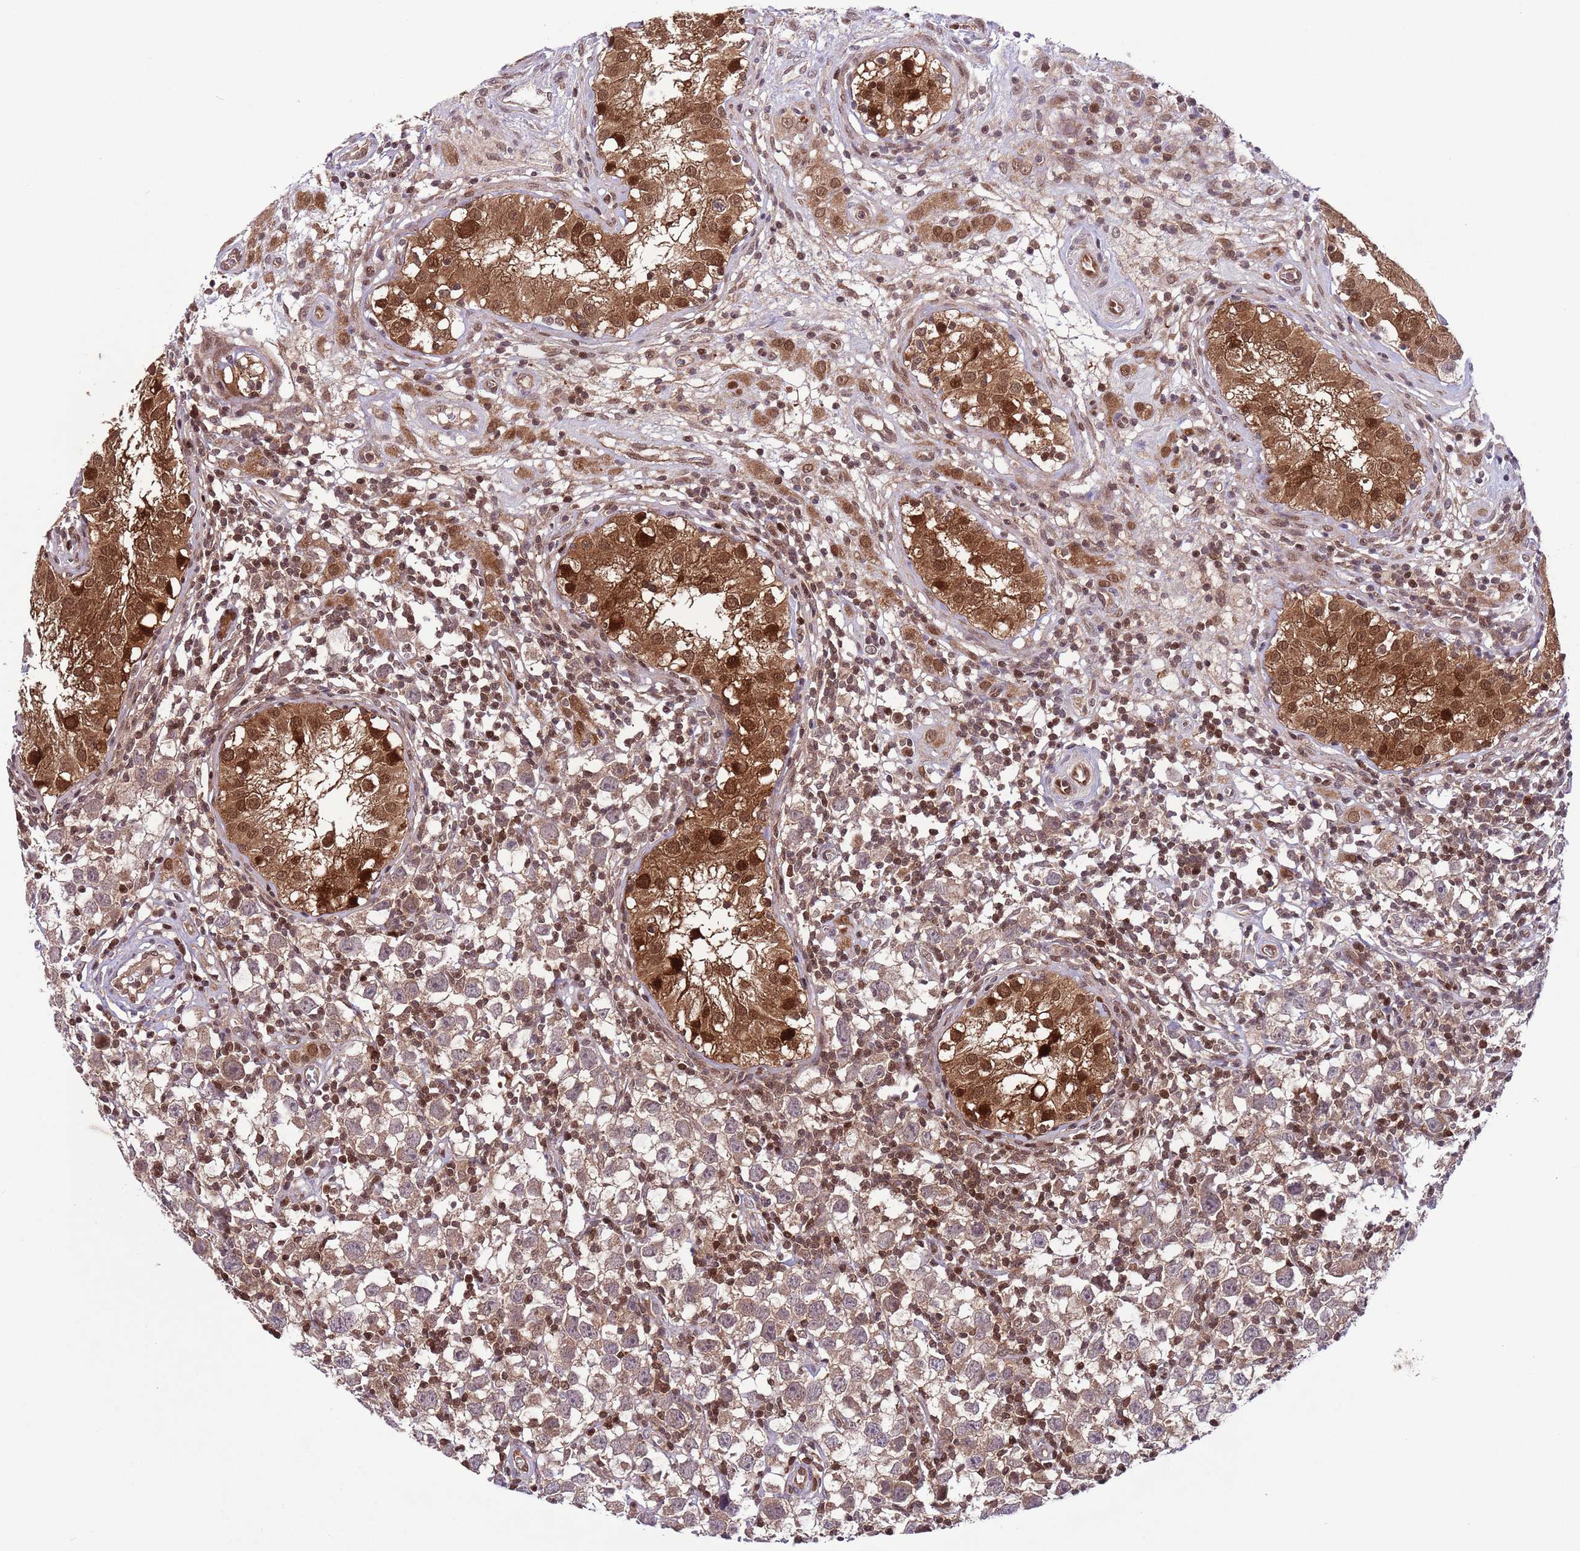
{"staining": {"intensity": "moderate", "quantity": ">75%", "location": "cytoplasmic/membranous"}, "tissue": "testis cancer", "cell_type": "Tumor cells", "image_type": "cancer", "snomed": [{"axis": "morphology", "description": "Seminoma, NOS"}, {"axis": "morphology", "description": "Carcinoma, Embryonal, NOS"}, {"axis": "topography", "description": "Testis"}], "caption": "The immunohistochemical stain shows moderate cytoplasmic/membranous positivity in tumor cells of embryonal carcinoma (testis) tissue.", "gene": "HDHD2", "patient": {"sex": "male", "age": 29}}